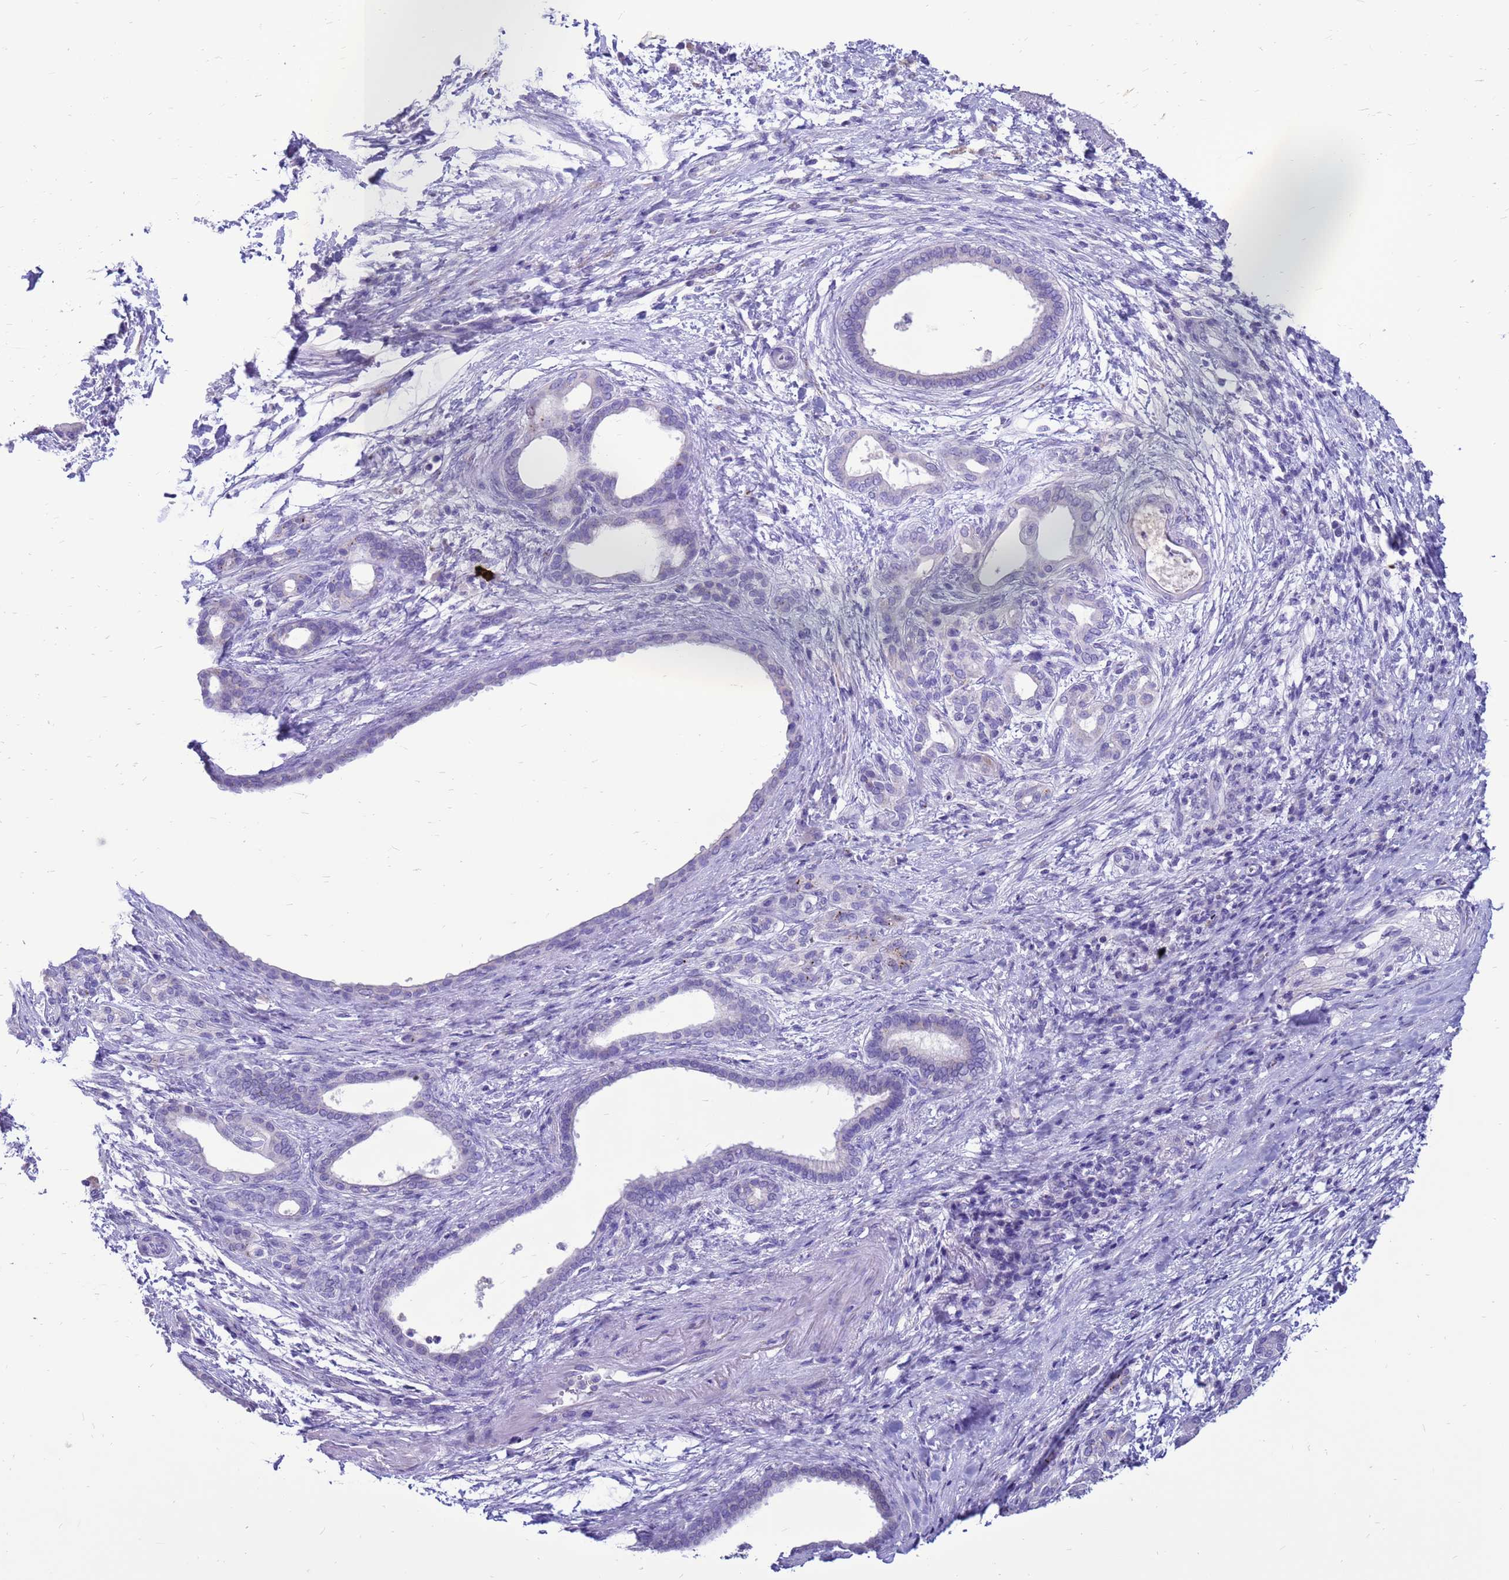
{"staining": {"intensity": "negative", "quantity": "none", "location": "none"}, "tissue": "pancreatic cancer", "cell_type": "Tumor cells", "image_type": "cancer", "snomed": [{"axis": "morphology", "description": "Adenocarcinoma, NOS"}, {"axis": "topography", "description": "Pancreas"}], "caption": "Pancreatic adenocarcinoma was stained to show a protein in brown. There is no significant expression in tumor cells. Nuclei are stained in blue.", "gene": "PDE10A", "patient": {"sex": "female", "age": 55}}